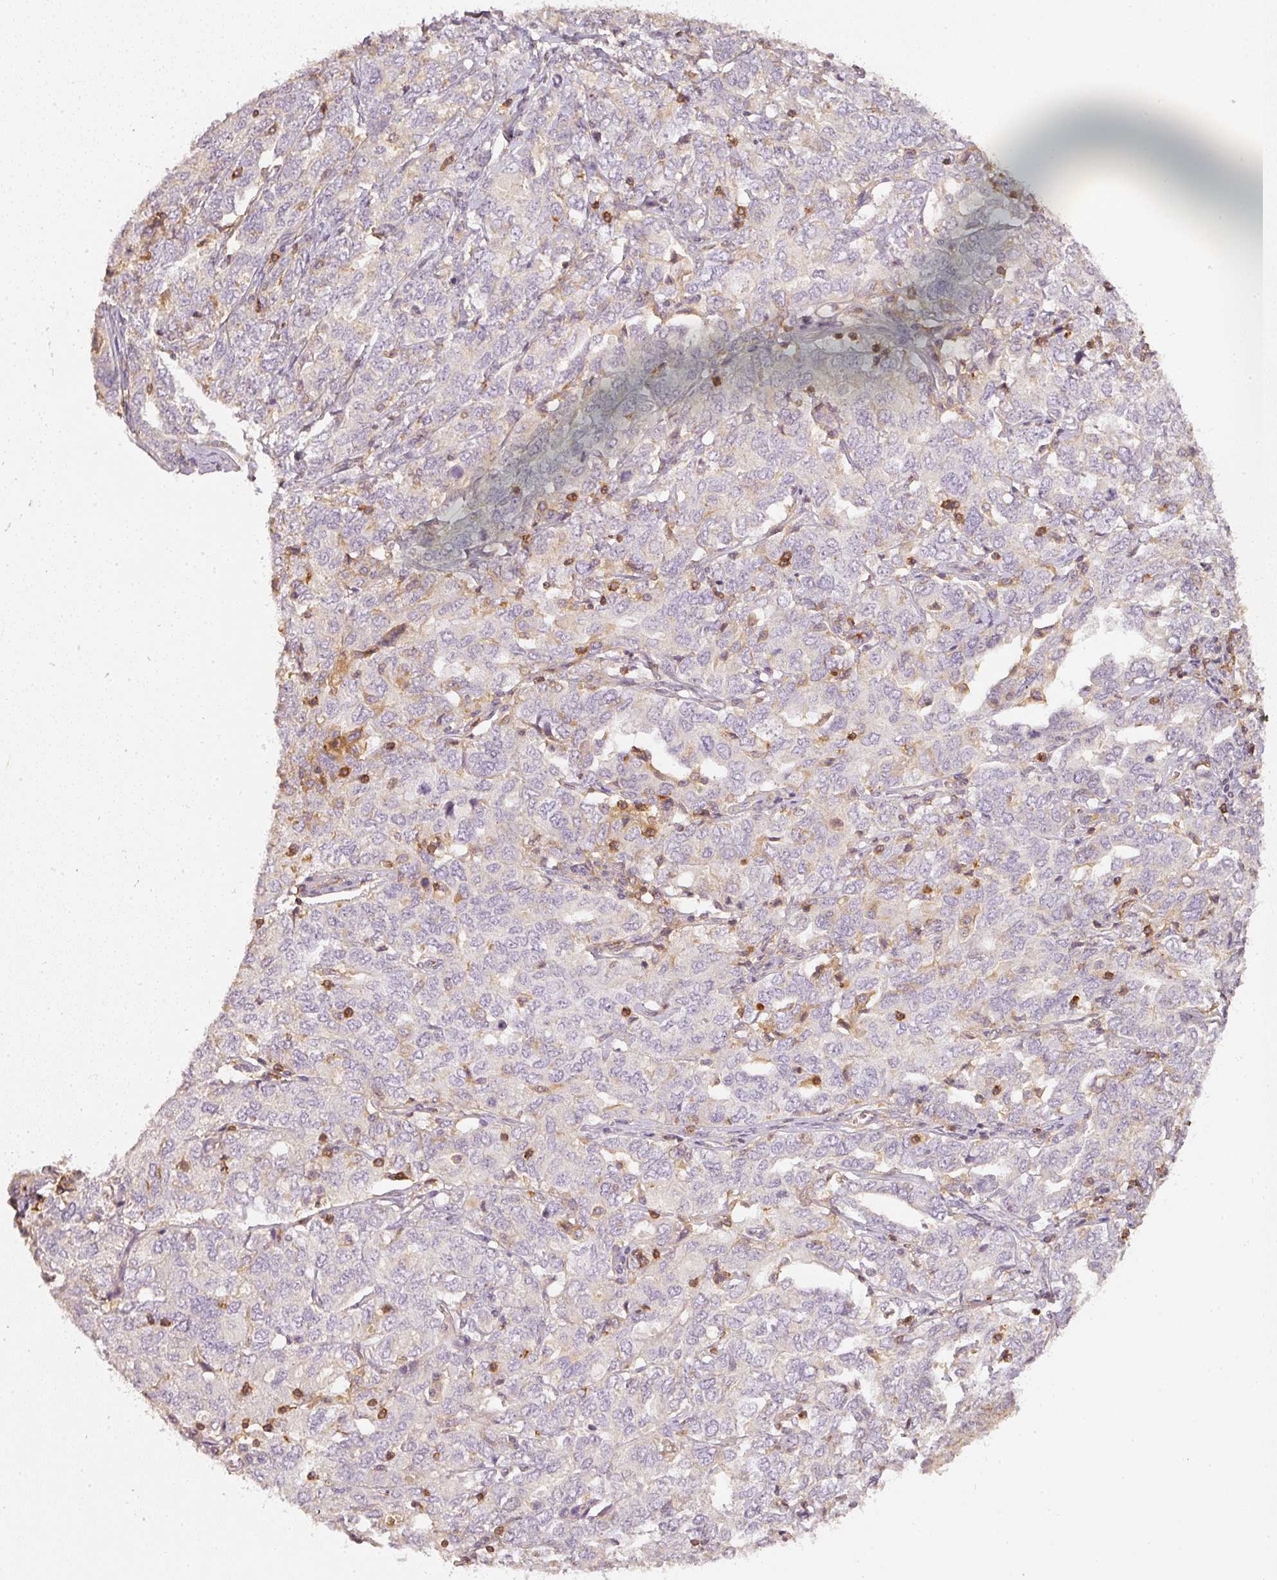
{"staining": {"intensity": "weak", "quantity": "<25%", "location": "cytoplasmic/membranous"}, "tissue": "ovarian cancer", "cell_type": "Tumor cells", "image_type": "cancer", "snomed": [{"axis": "morphology", "description": "Carcinoma, endometroid"}, {"axis": "topography", "description": "Ovary"}], "caption": "This is an IHC histopathology image of endometroid carcinoma (ovarian). There is no staining in tumor cells.", "gene": "EVL", "patient": {"sex": "female", "age": 62}}